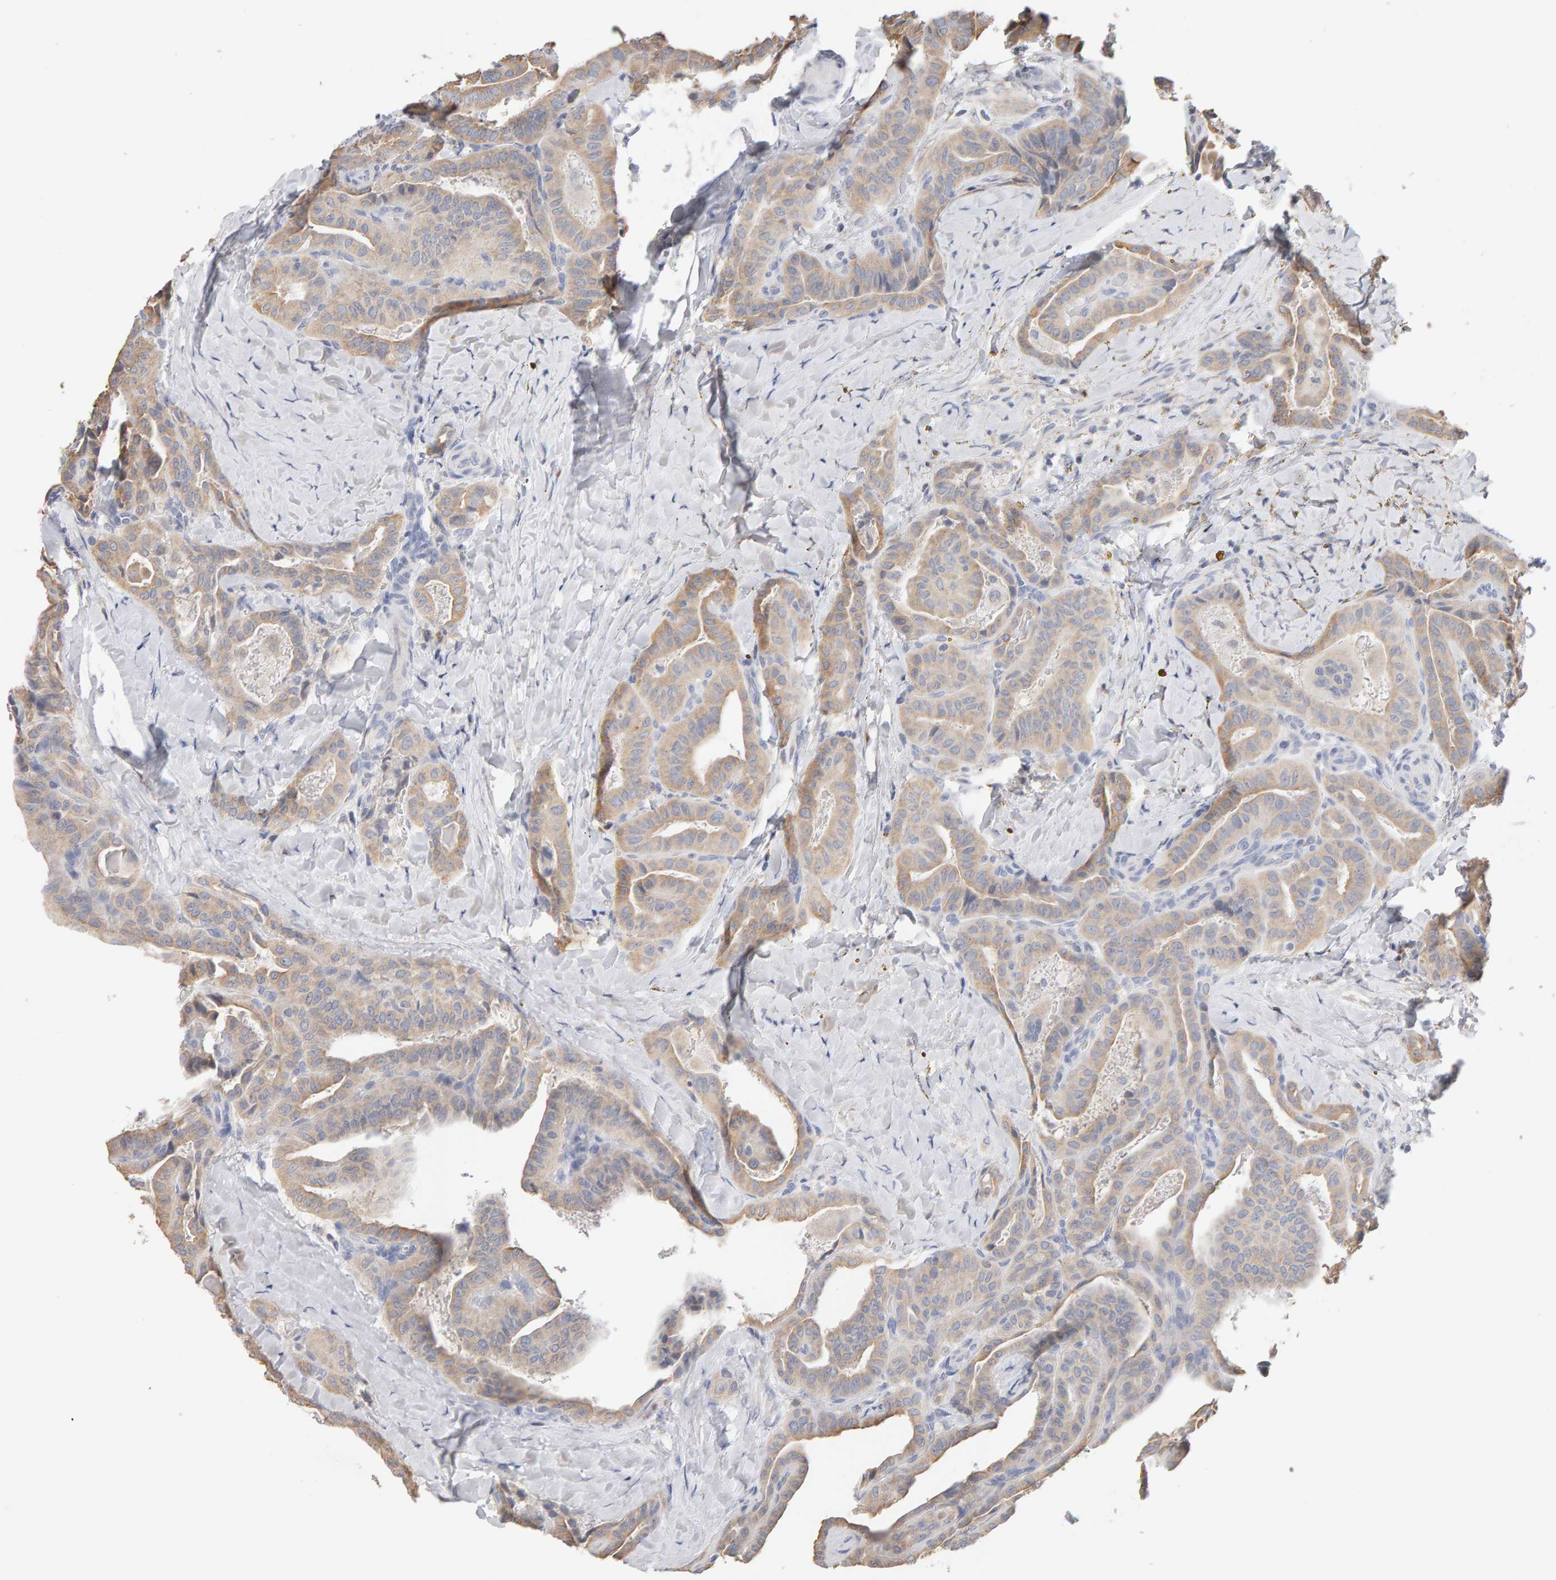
{"staining": {"intensity": "moderate", "quantity": ">75%", "location": "cytoplasmic/membranous"}, "tissue": "thyroid cancer", "cell_type": "Tumor cells", "image_type": "cancer", "snomed": [{"axis": "morphology", "description": "Papillary adenocarcinoma, NOS"}, {"axis": "topography", "description": "Thyroid gland"}], "caption": "DAB immunohistochemical staining of human thyroid cancer (papillary adenocarcinoma) shows moderate cytoplasmic/membranous protein positivity in about >75% of tumor cells. The staining is performed using DAB (3,3'-diaminobenzidine) brown chromogen to label protein expression. The nuclei are counter-stained blue using hematoxylin.", "gene": "SGPL1", "patient": {"sex": "male", "age": 77}}